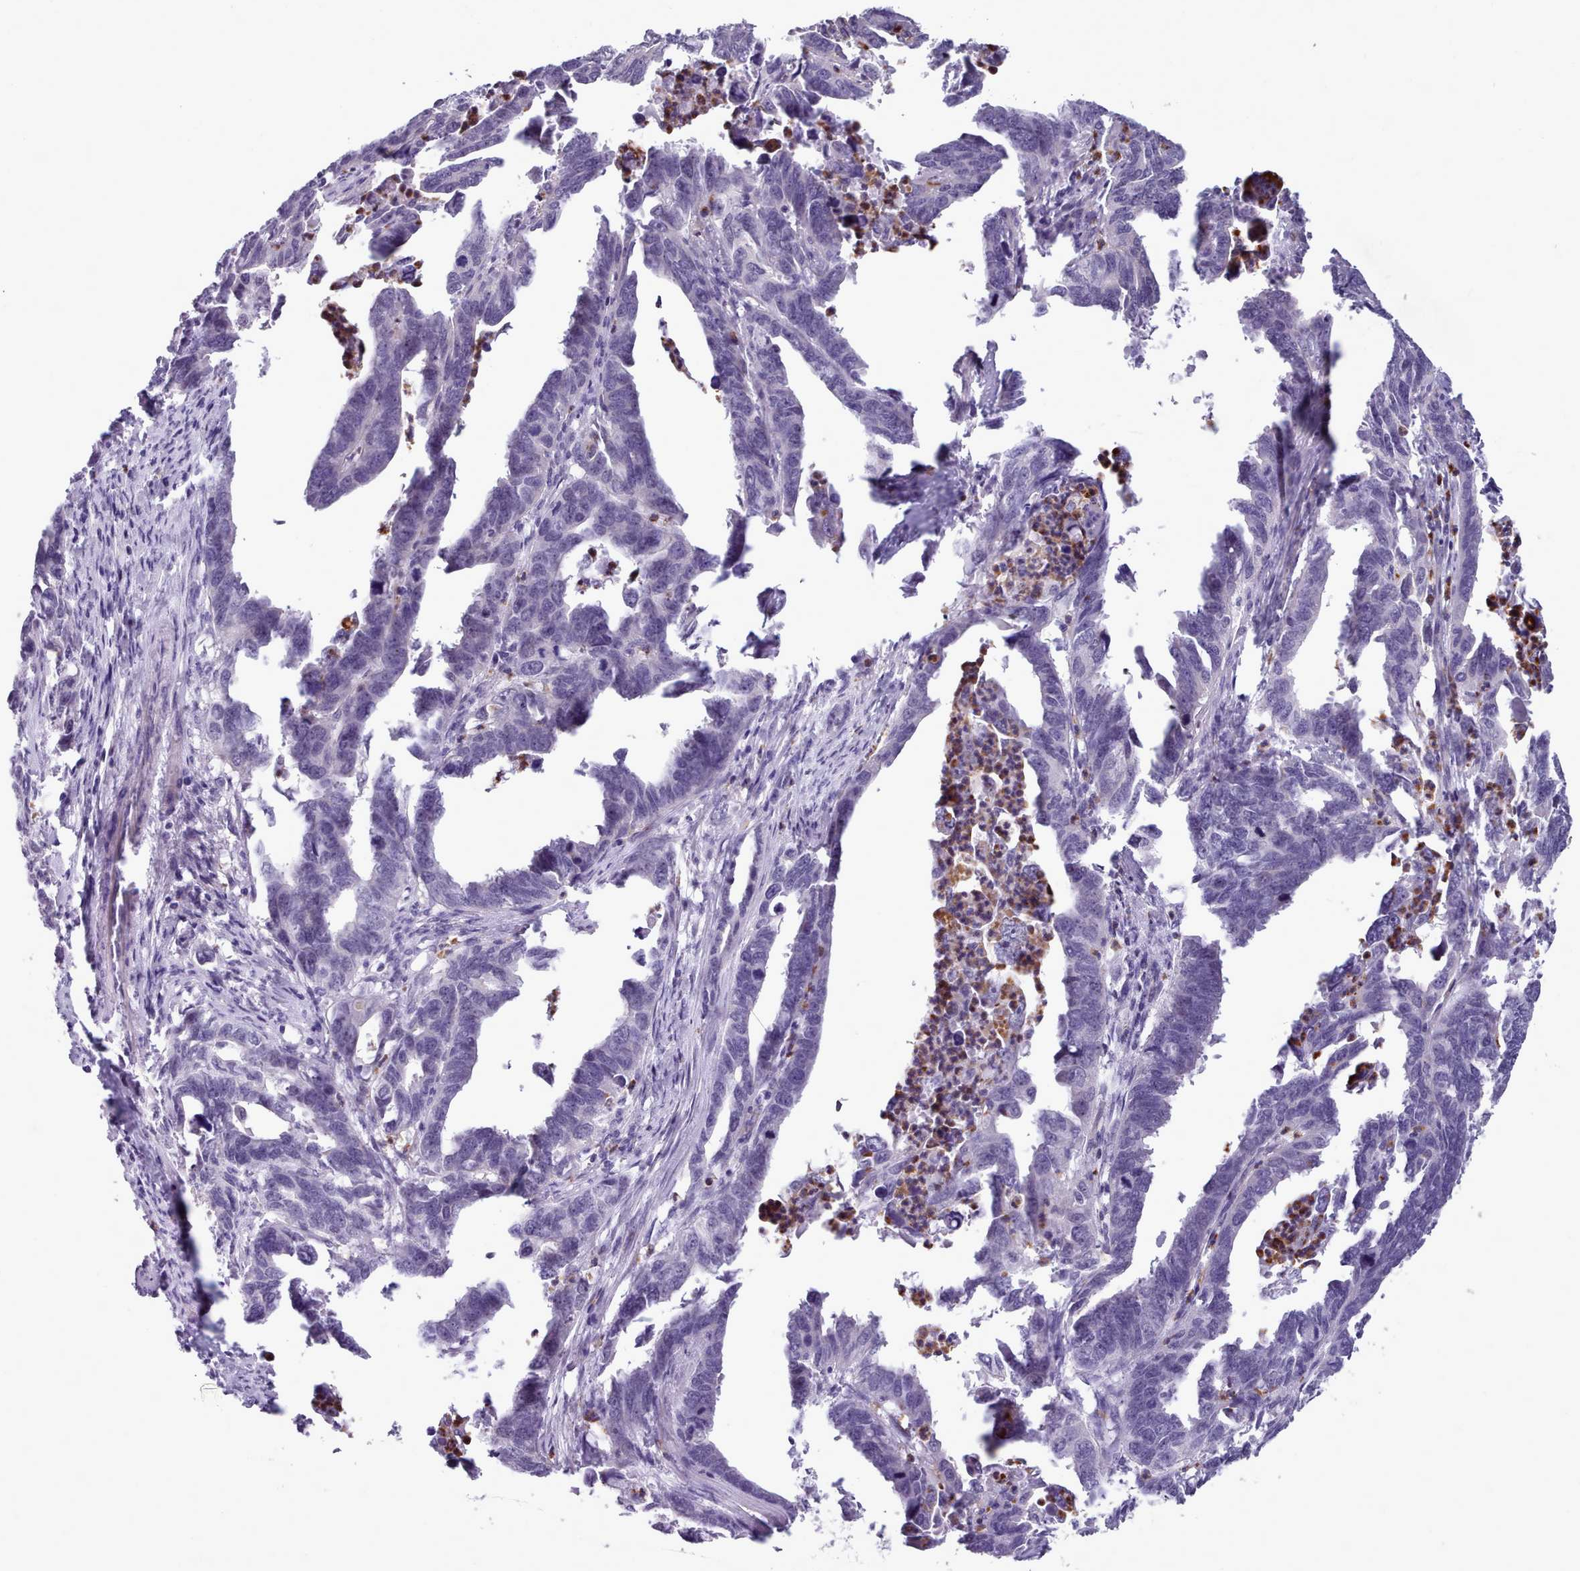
{"staining": {"intensity": "negative", "quantity": "none", "location": "none"}, "tissue": "endometrial cancer", "cell_type": "Tumor cells", "image_type": "cancer", "snomed": [{"axis": "morphology", "description": "Adenocarcinoma, NOS"}, {"axis": "topography", "description": "Endometrium"}], "caption": "Immunohistochemistry (IHC) of human endometrial adenocarcinoma shows no expression in tumor cells.", "gene": "KCTD16", "patient": {"sex": "female", "age": 65}}